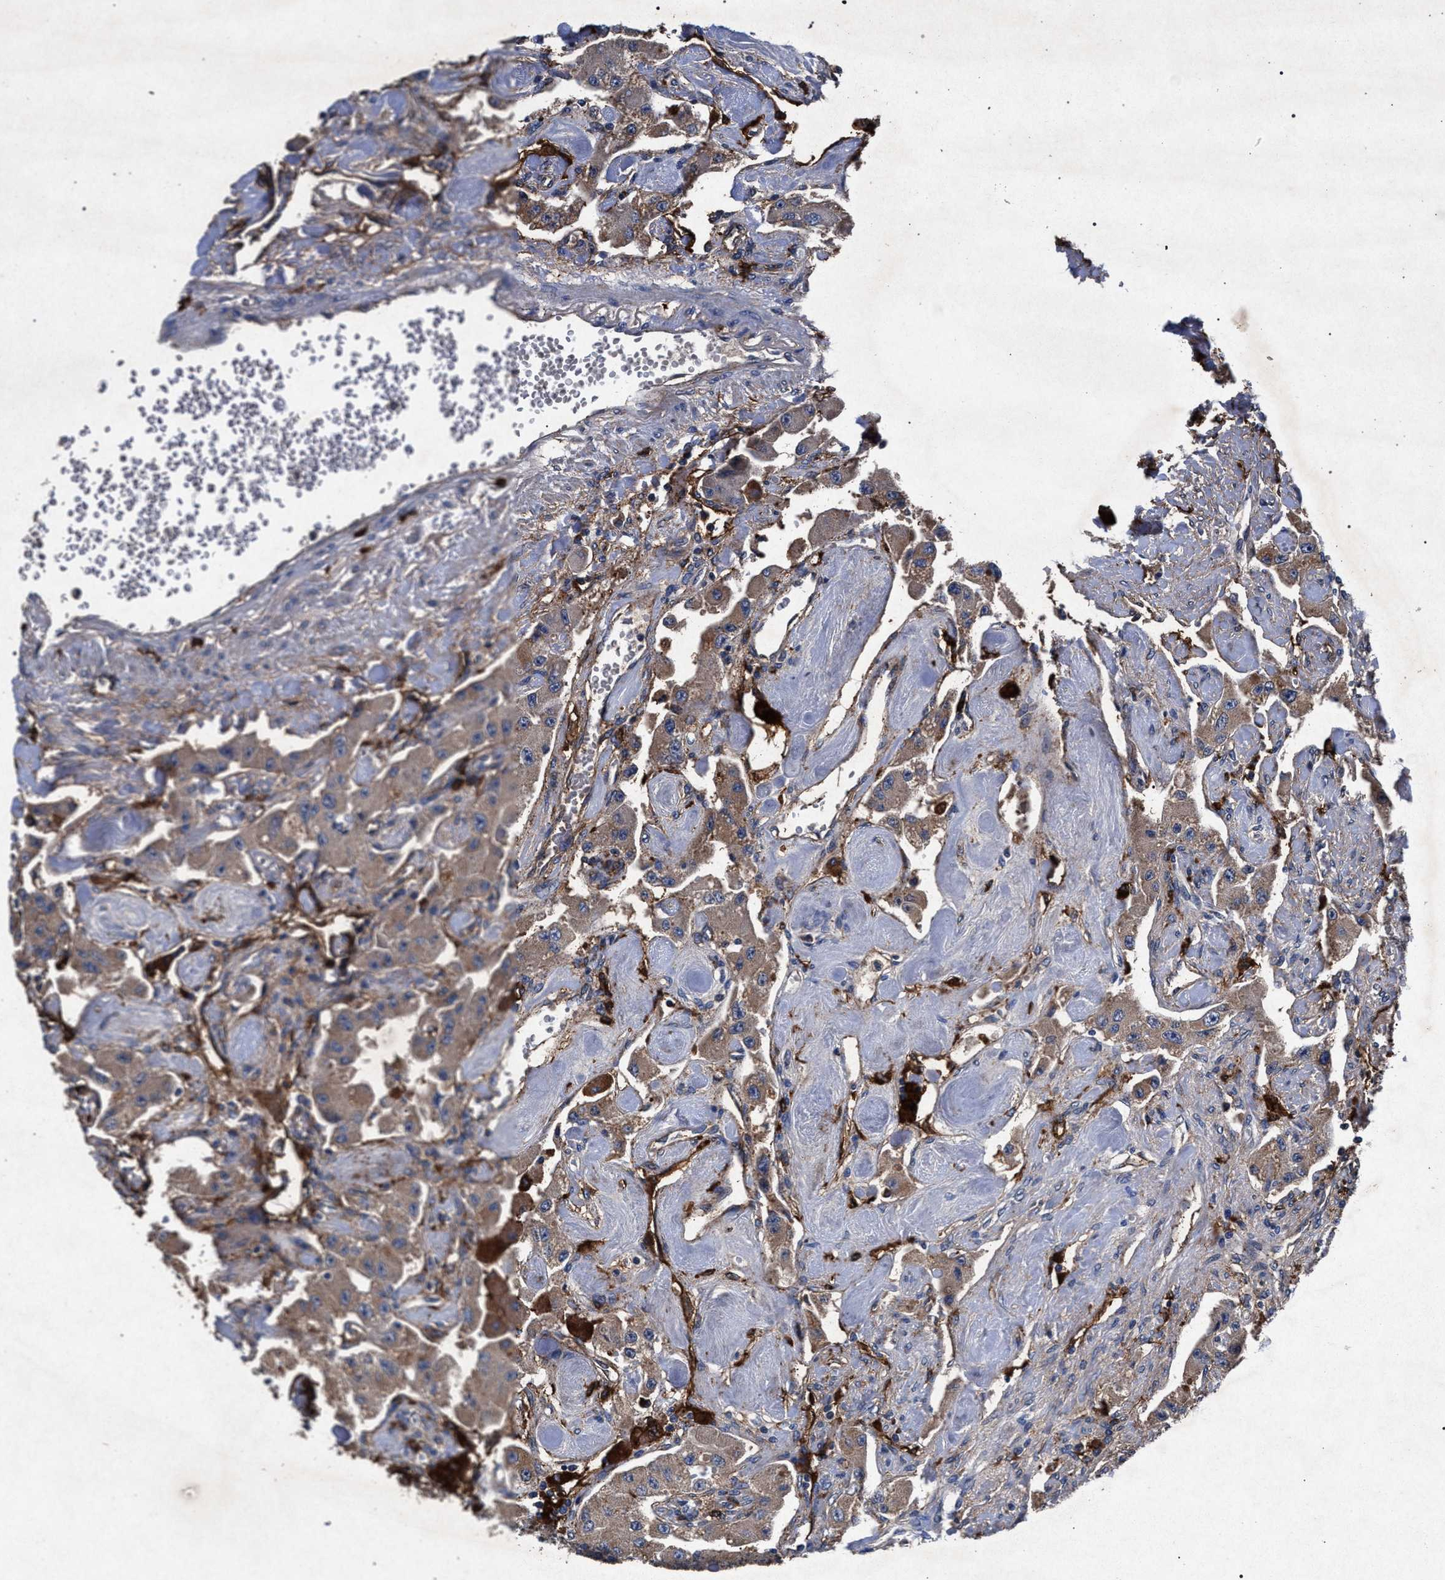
{"staining": {"intensity": "weak", "quantity": ">75%", "location": "cytoplasmic/membranous"}, "tissue": "carcinoid", "cell_type": "Tumor cells", "image_type": "cancer", "snomed": [{"axis": "morphology", "description": "Carcinoid, malignant, NOS"}, {"axis": "topography", "description": "Pancreas"}], "caption": "A photomicrograph of human carcinoid (malignant) stained for a protein exhibits weak cytoplasmic/membranous brown staining in tumor cells.", "gene": "MARCKS", "patient": {"sex": "male", "age": 41}}